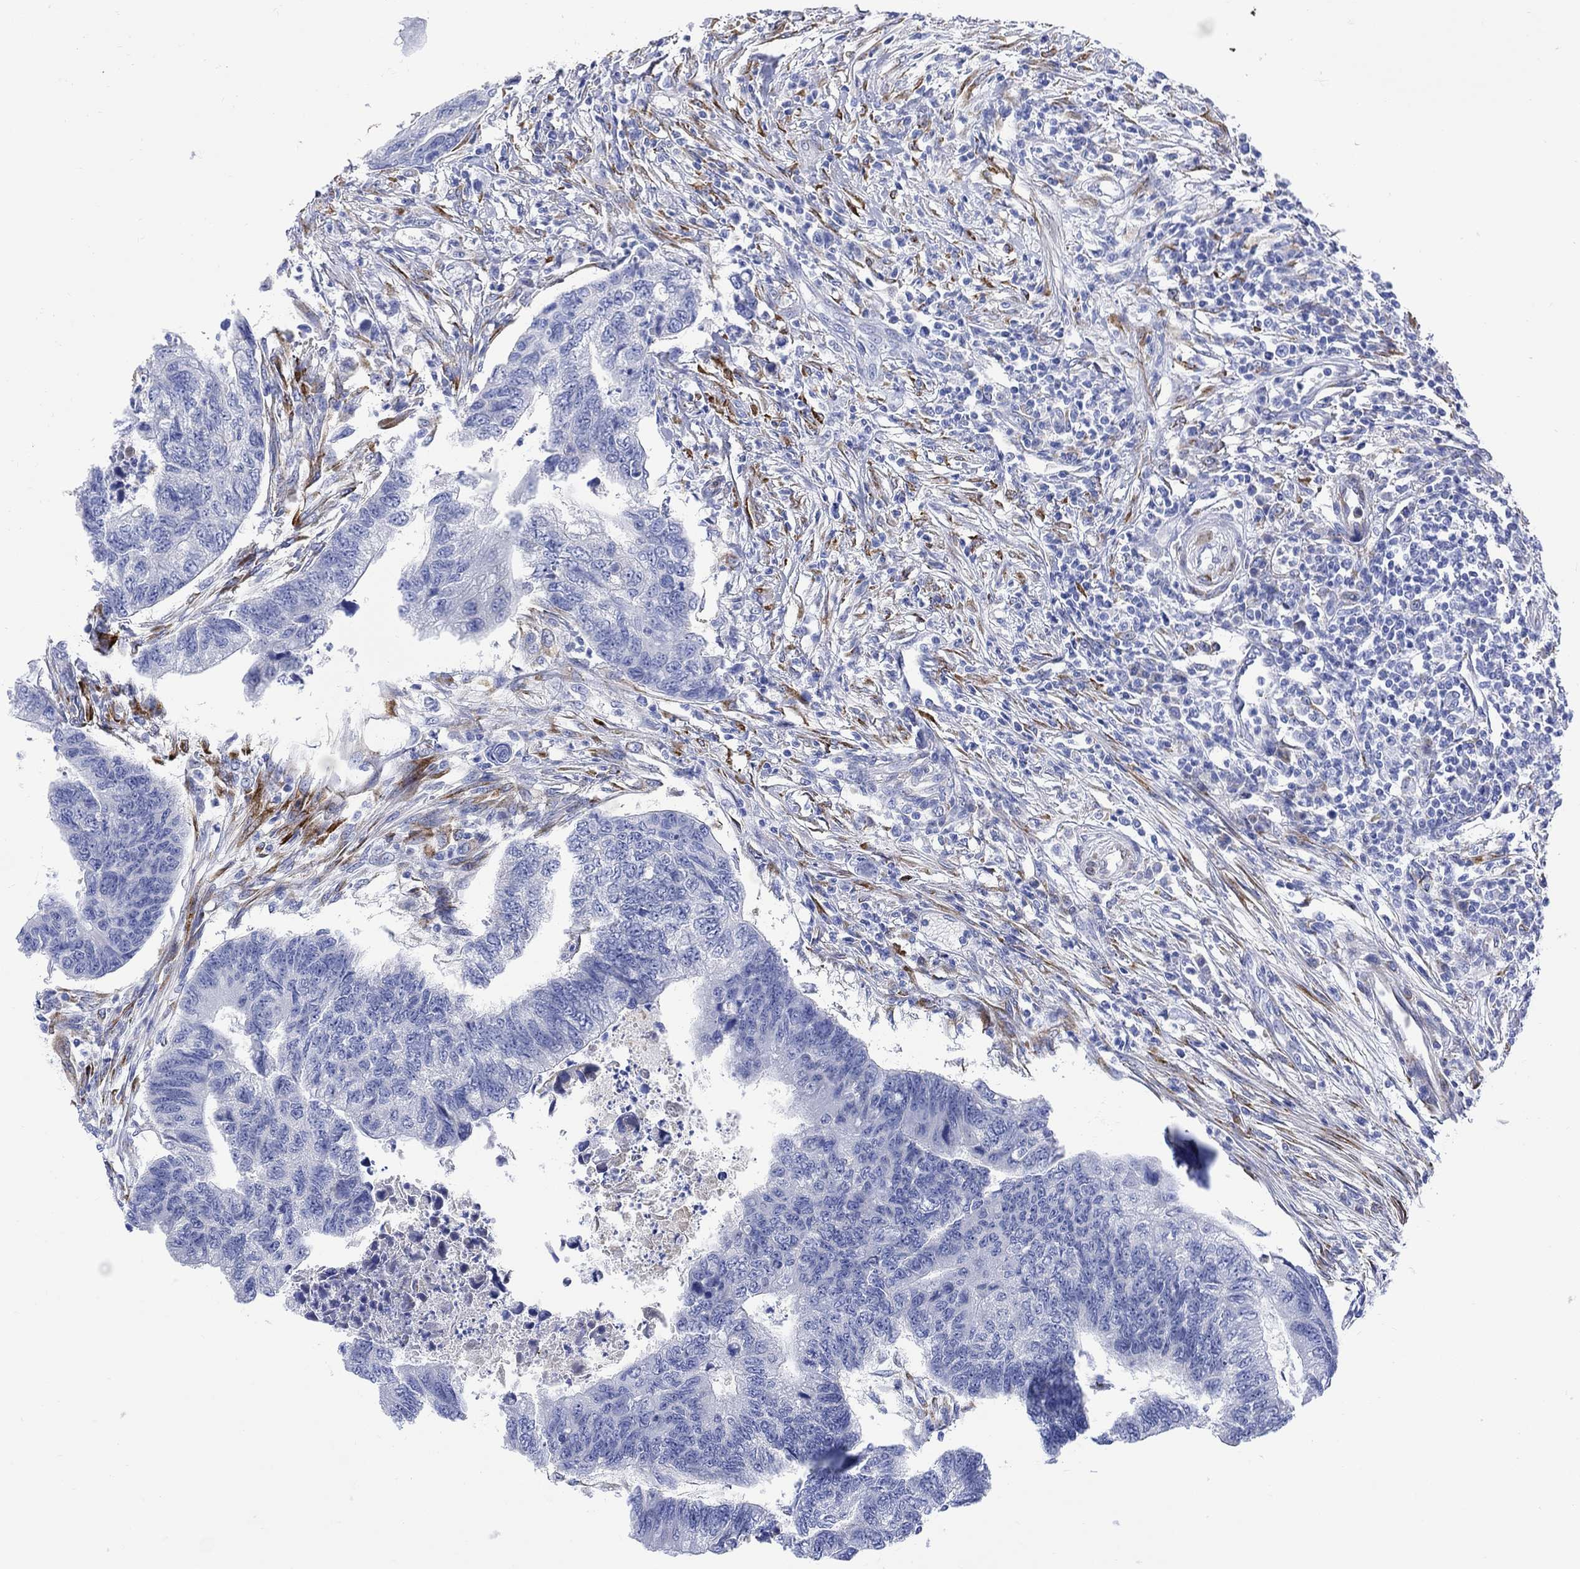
{"staining": {"intensity": "negative", "quantity": "none", "location": "none"}, "tissue": "colorectal cancer", "cell_type": "Tumor cells", "image_type": "cancer", "snomed": [{"axis": "morphology", "description": "Adenocarcinoma, NOS"}, {"axis": "topography", "description": "Colon"}], "caption": "This histopathology image is of colorectal adenocarcinoma stained with IHC to label a protein in brown with the nuclei are counter-stained blue. There is no staining in tumor cells.", "gene": "MYL1", "patient": {"sex": "female", "age": 65}}